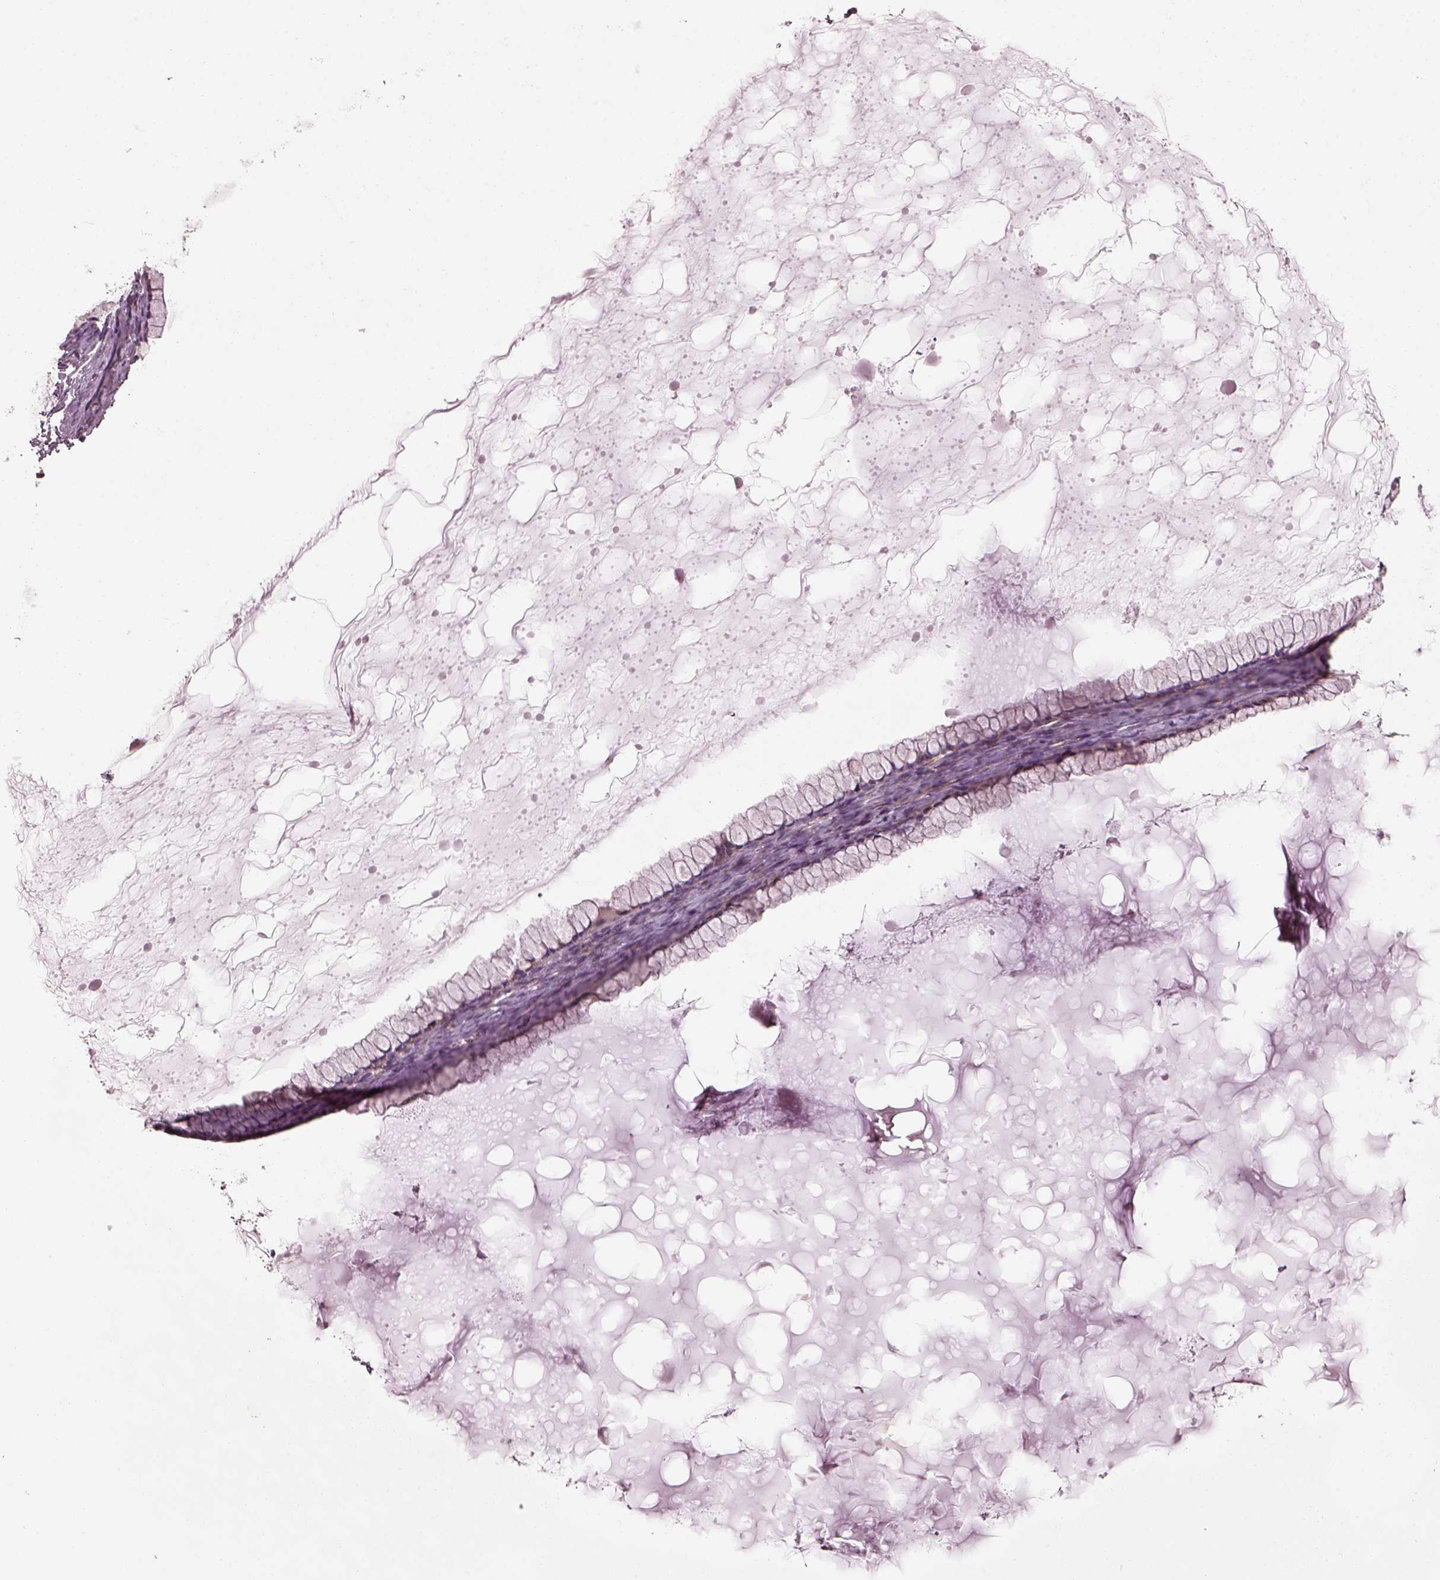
{"staining": {"intensity": "negative", "quantity": "none", "location": "none"}, "tissue": "ovarian cancer", "cell_type": "Tumor cells", "image_type": "cancer", "snomed": [{"axis": "morphology", "description": "Cystadenocarcinoma, mucinous, NOS"}, {"axis": "topography", "description": "Ovary"}], "caption": "A high-resolution histopathology image shows immunohistochemistry (IHC) staining of ovarian cancer, which reveals no significant expression in tumor cells.", "gene": "LSM14A", "patient": {"sex": "female", "age": 41}}